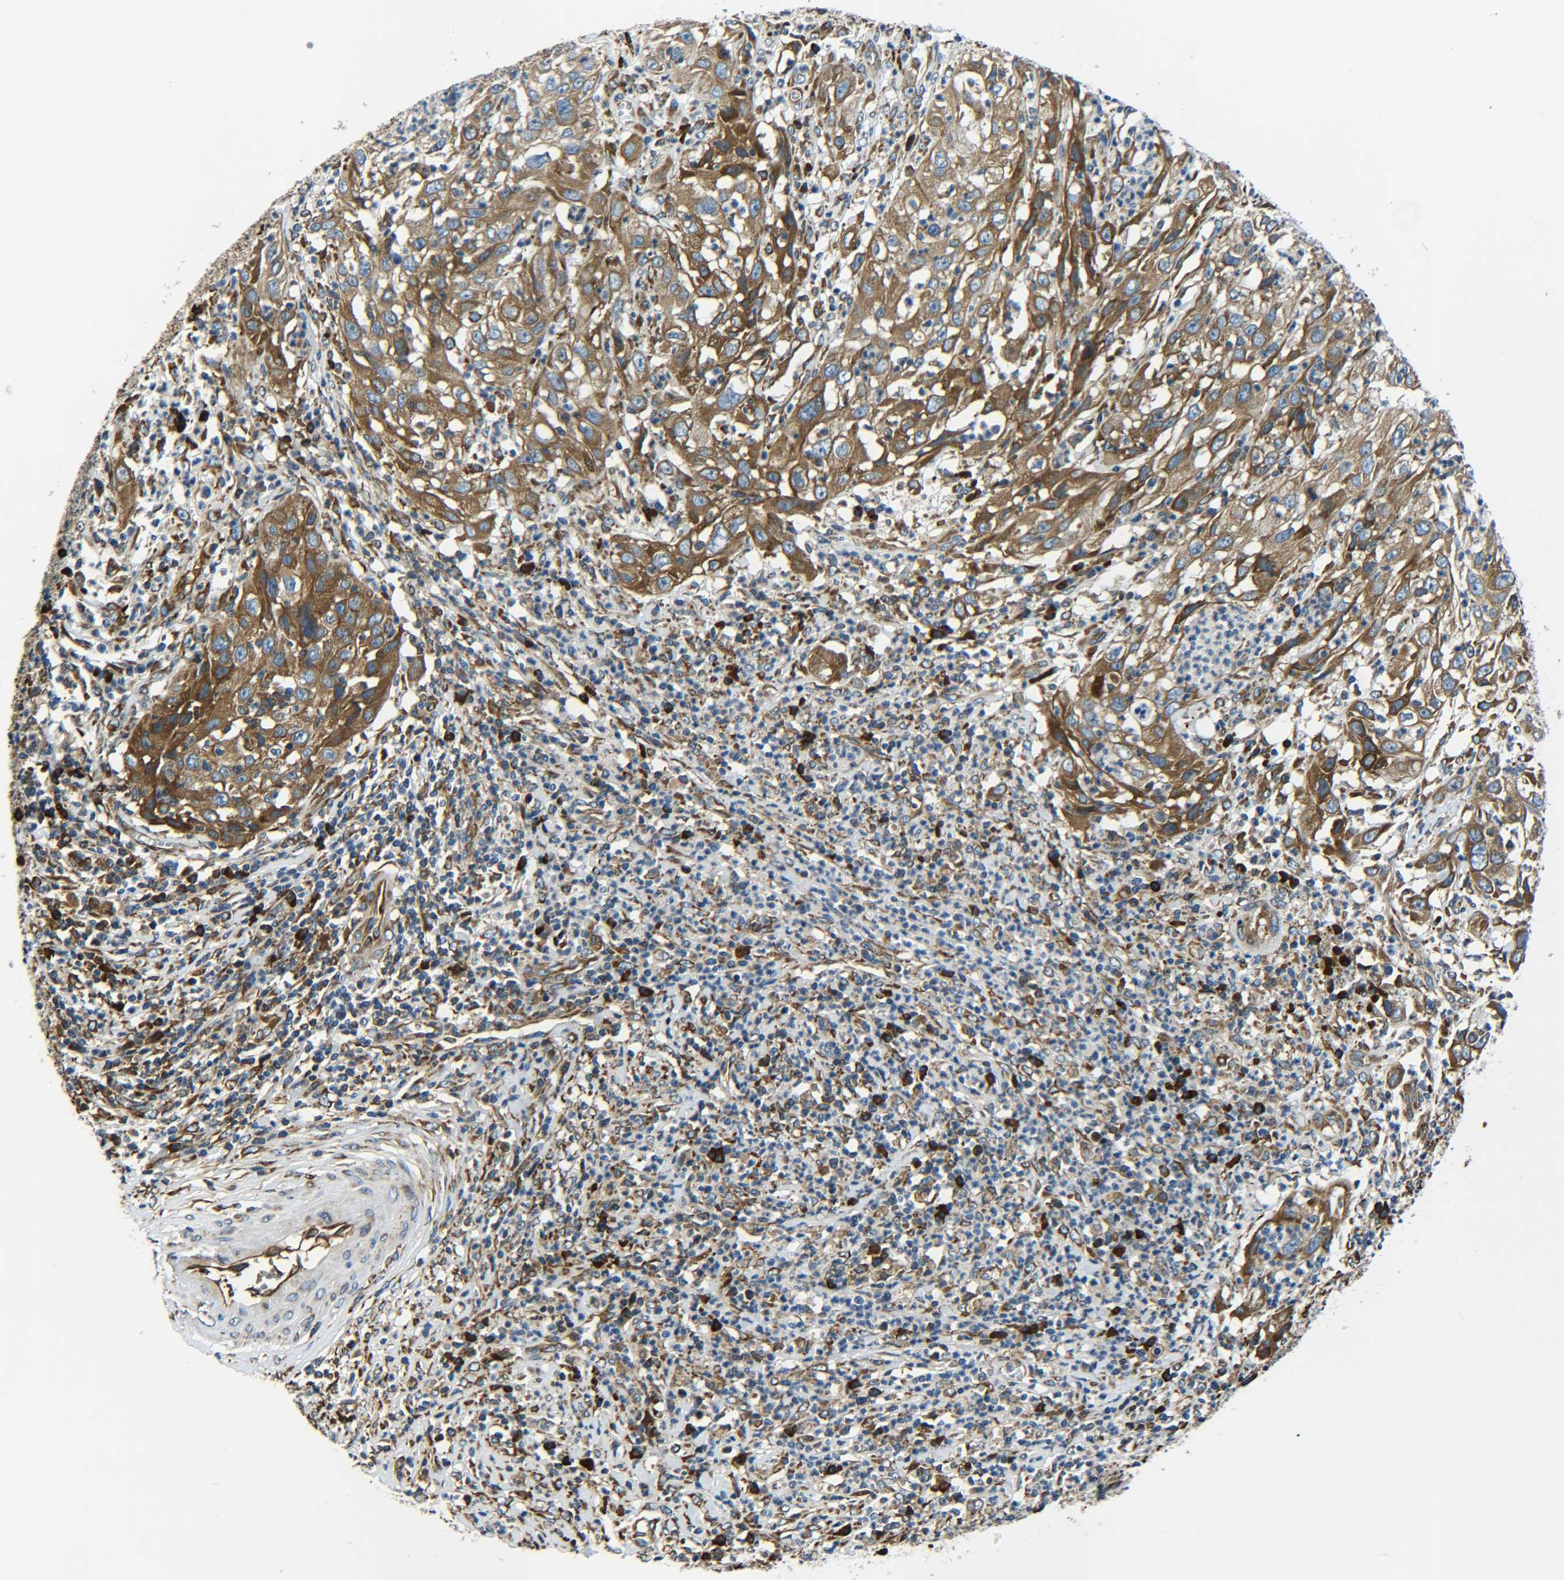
{"staining": {"intensity": "moderate", "quantity": ">75%", "location": "cytoplasmic/membranous"}, "tissue": "cervical cancer", "cell_type": "Tumor cells", "image_type": "cancer", "snomed": [{"axis": "morphology", "description": "Squamous cell carcinoma, NOS"}, {"axis": "topography", "description": "Cervix"}], "caption": "High-power microscopy captured an IHC photomicrograph of cervical cancer (squamous cell carcinoma), revealing moderate cytoplasmic/membranous positivity in approximately >75% of tumor cells. The protein is stained brown, and the nuclei are stained in blue (DAB IHC with brightfield microscopy, high magnification).", "gene": "PREB", "patient": {"sex": "female", "age": 32}}